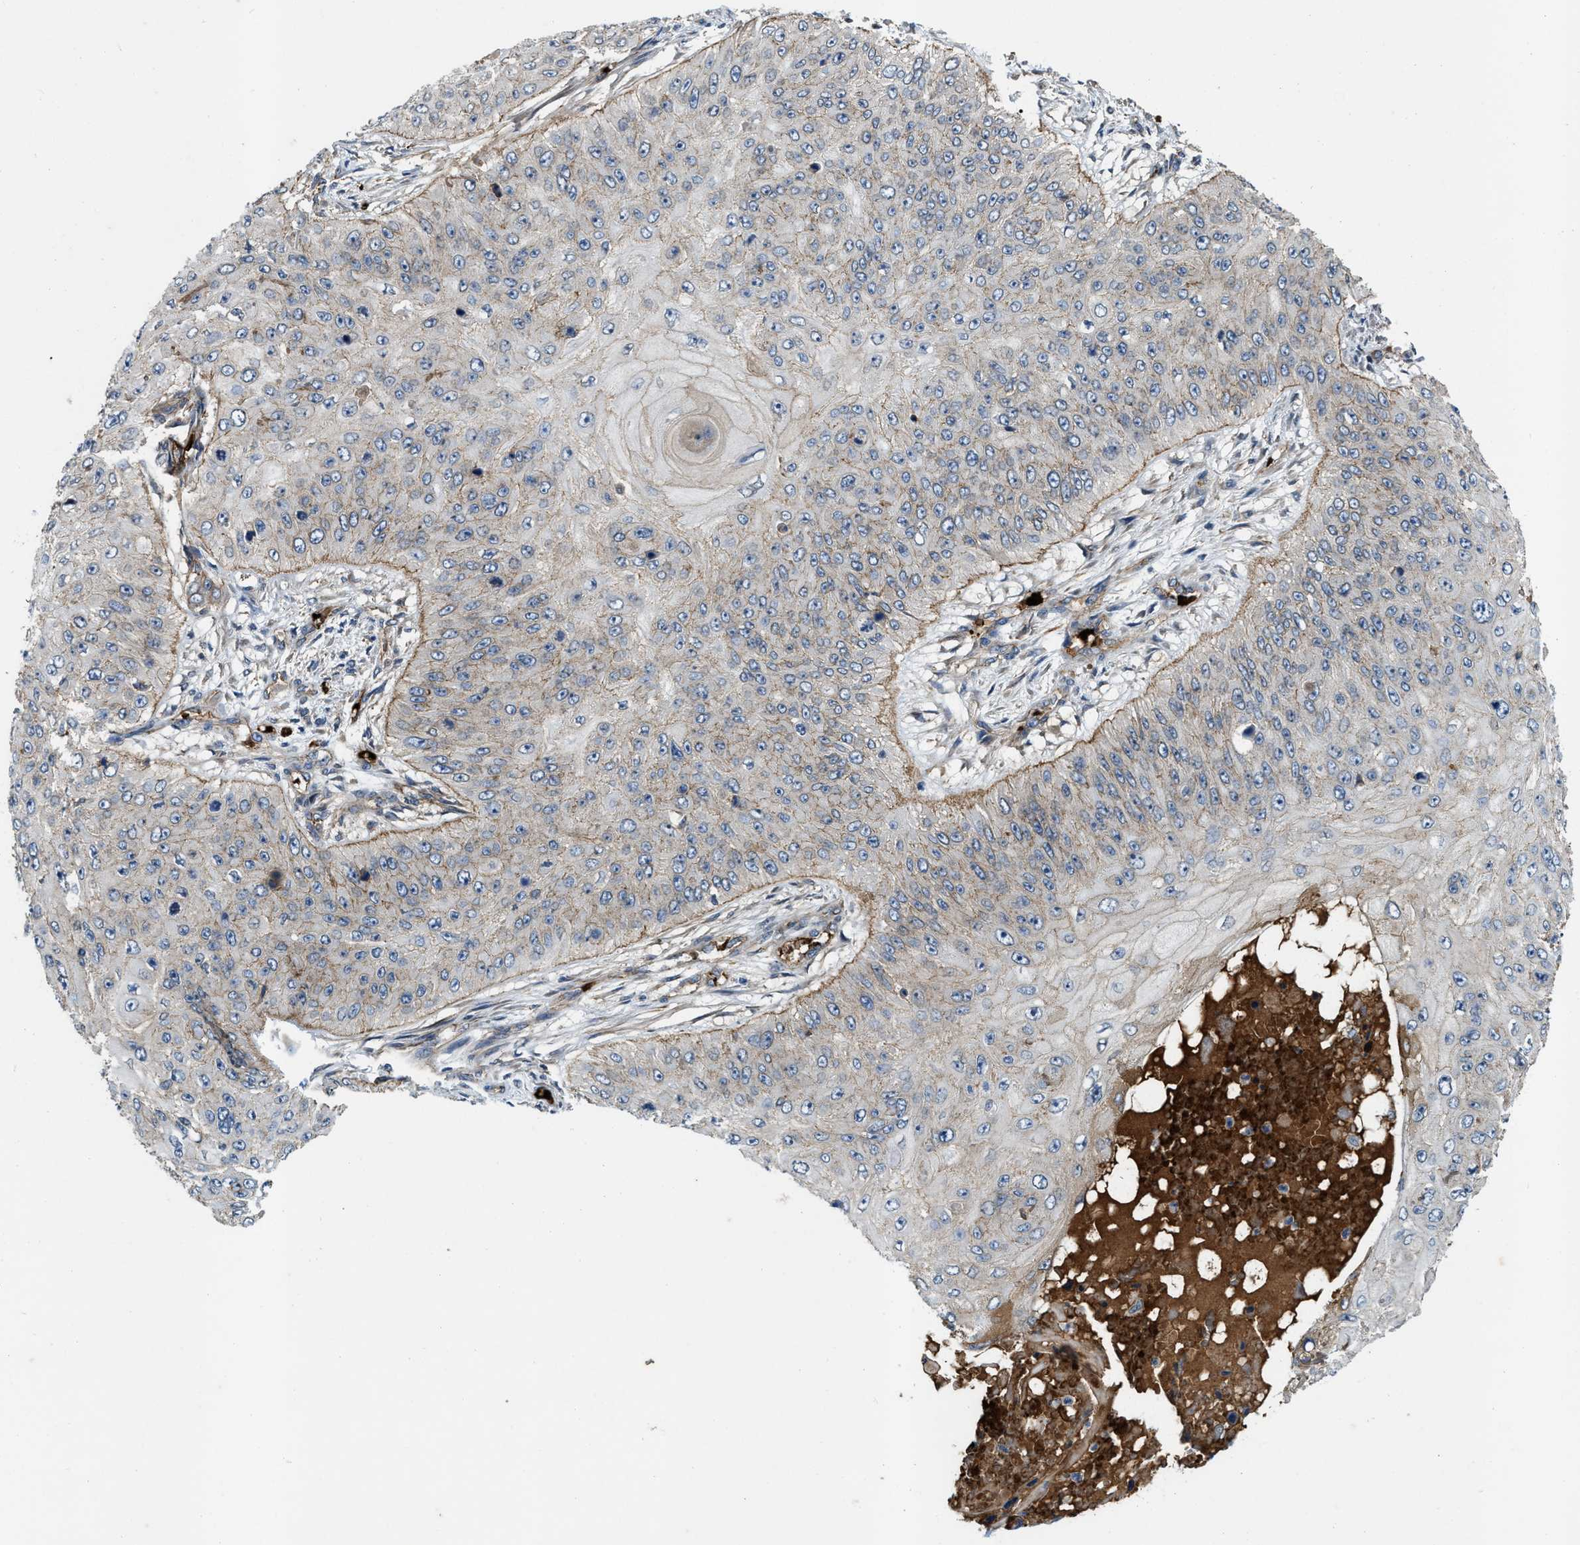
{"staining": {"intensity": "weak", "quantity": "<25%", "location": "cytoplasmic/membranous"}, "tissue": "skin cancer", "cell_type": "Tumor cells", "image_type": "cancer", "snomed": [{"axis": "morphology", "description": "Squamous cell carcinoma, NOS"}, {"axis": "topography", "description": "Skin"}], "caption": "Immunohistochemistry image of neoplastic tissue: human skin cancer (squamous cell carcinoma) stained with DAB (3,3'-diaminobenzidine) displays no significant protein expression in tumor cells.", "gene": "ERC1", "patient": {"sex": "female", "age": 80}}